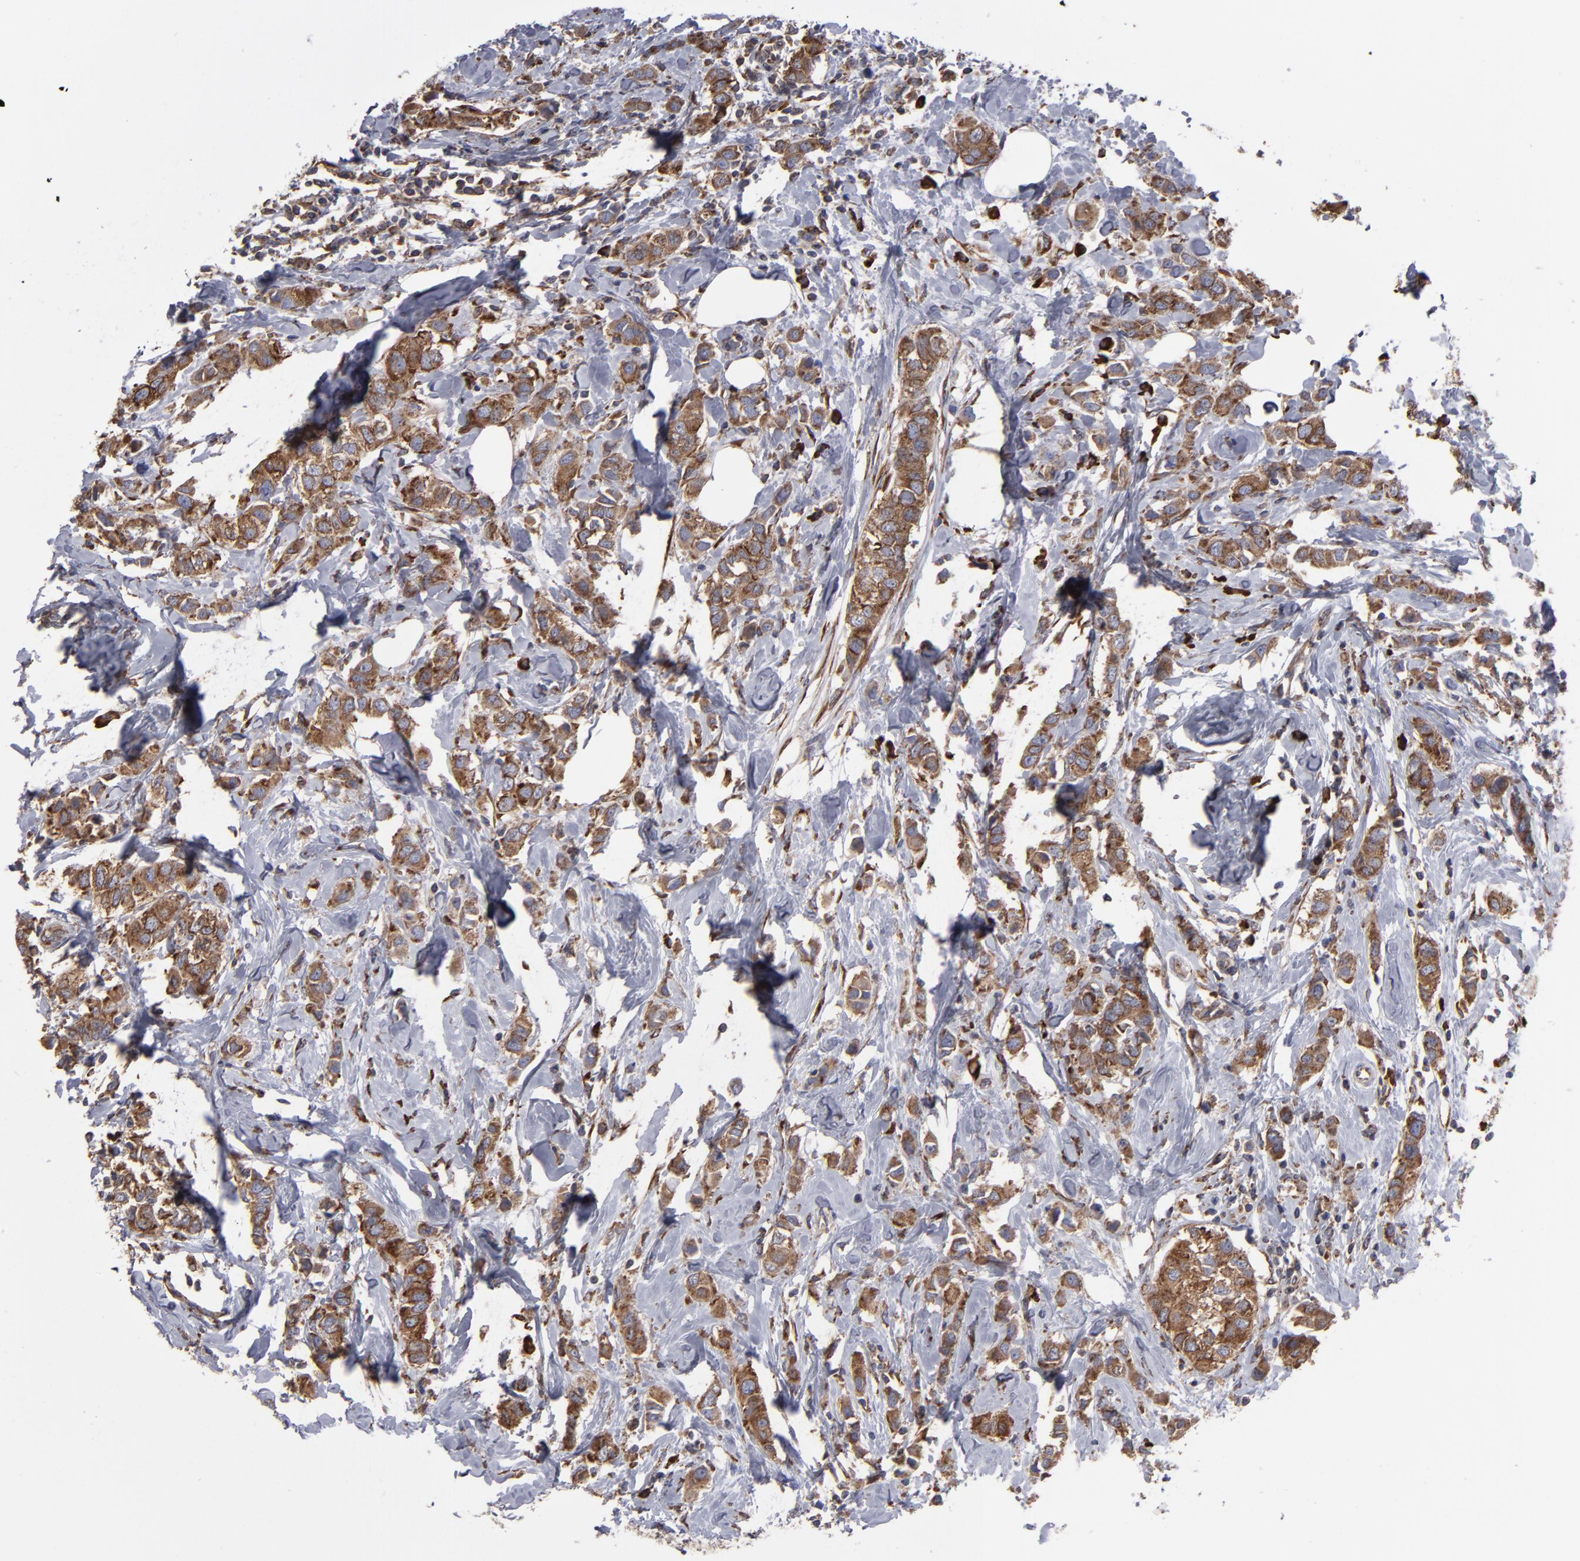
{"staining": {"intensity": "moderate", "quantity": ">75%", "location": "cytoplasmic/membranous"}, "tissue": "breast cancer", "cell_type": "Tumor cells", "image_type": "cancer", "snomed": [{"axis": "morphology", "description": "Normal tissue, NOS"}, {"axis": "morphology", "description": "Duct carcinoma"}, {"axis": "topography", "description": "Breast"}], "caption": "A medium amount of moderate cytoplasmic/membranous expression is appreciated in approximately >75% of tumor cells in intraductal carcinoma (breast) tissue. The staining was performed using DAB (3,3'-diaminobenzidine), with brown indicating positive protein expression. Nuclei are stained blue with hematoxylin.", "gene": "SND1", "patient": {"sex": "female", "age": 50}}